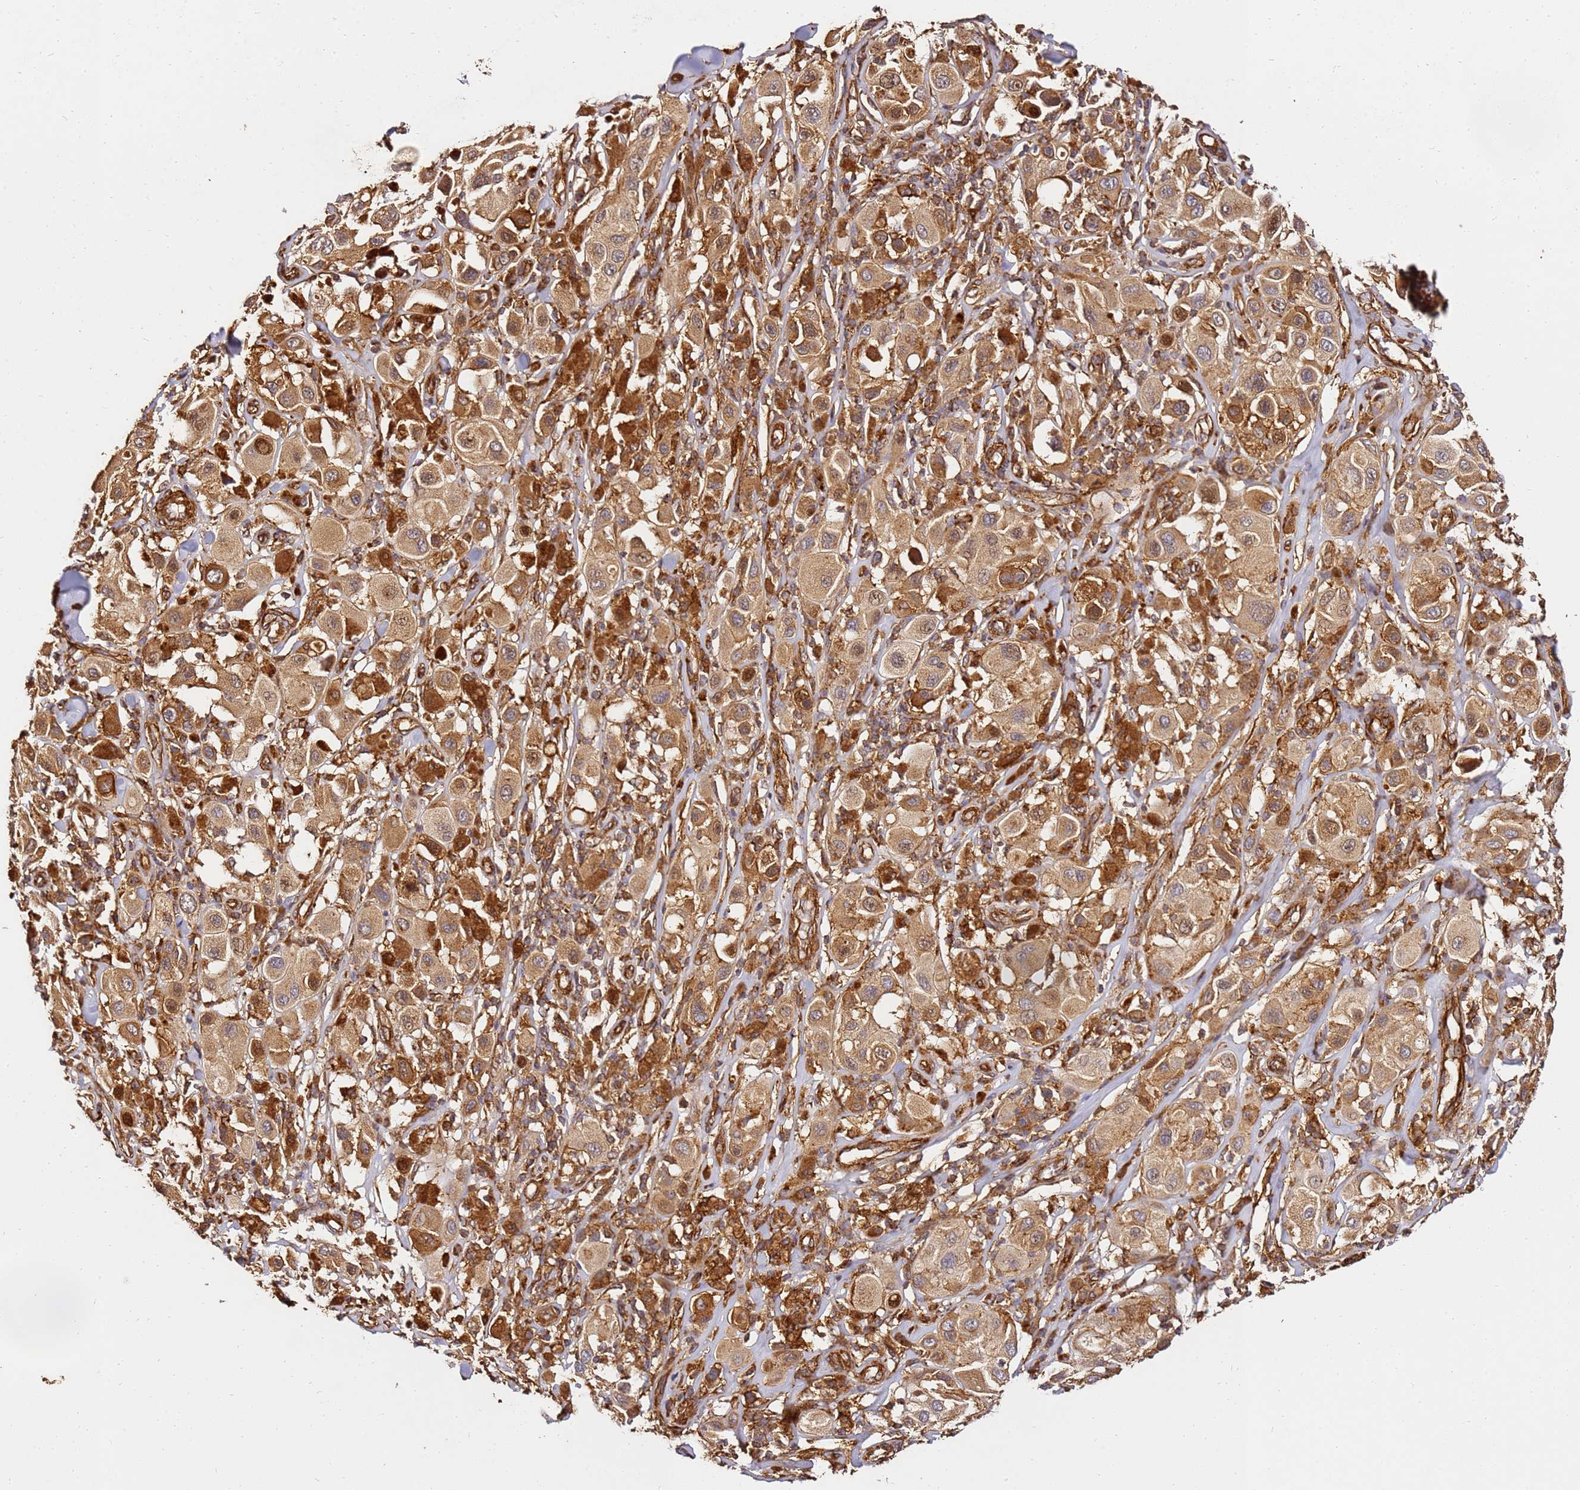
{"staining": {"intensity": "moderate", "quantity": ">75%", "location": "cytoplasmic/membranous,nuclear"}, "tissue": "melanoma", "cell_type": "Tumor cells", "image_type": "cancer", "snomed": [{"axis": "morphology", "description": "Malignant melanoma, Metastatic site"}, {"axis": "topography", "description": "Skin"}], "caption": "Protein staining reveals moderate cytoplasmic/membranous and nuclear positivity in about >75% of tumor cells in malignant melanoma (metastatic site).", "gene": "DVL3", "patient": {"sex": "male", "age": 41}}